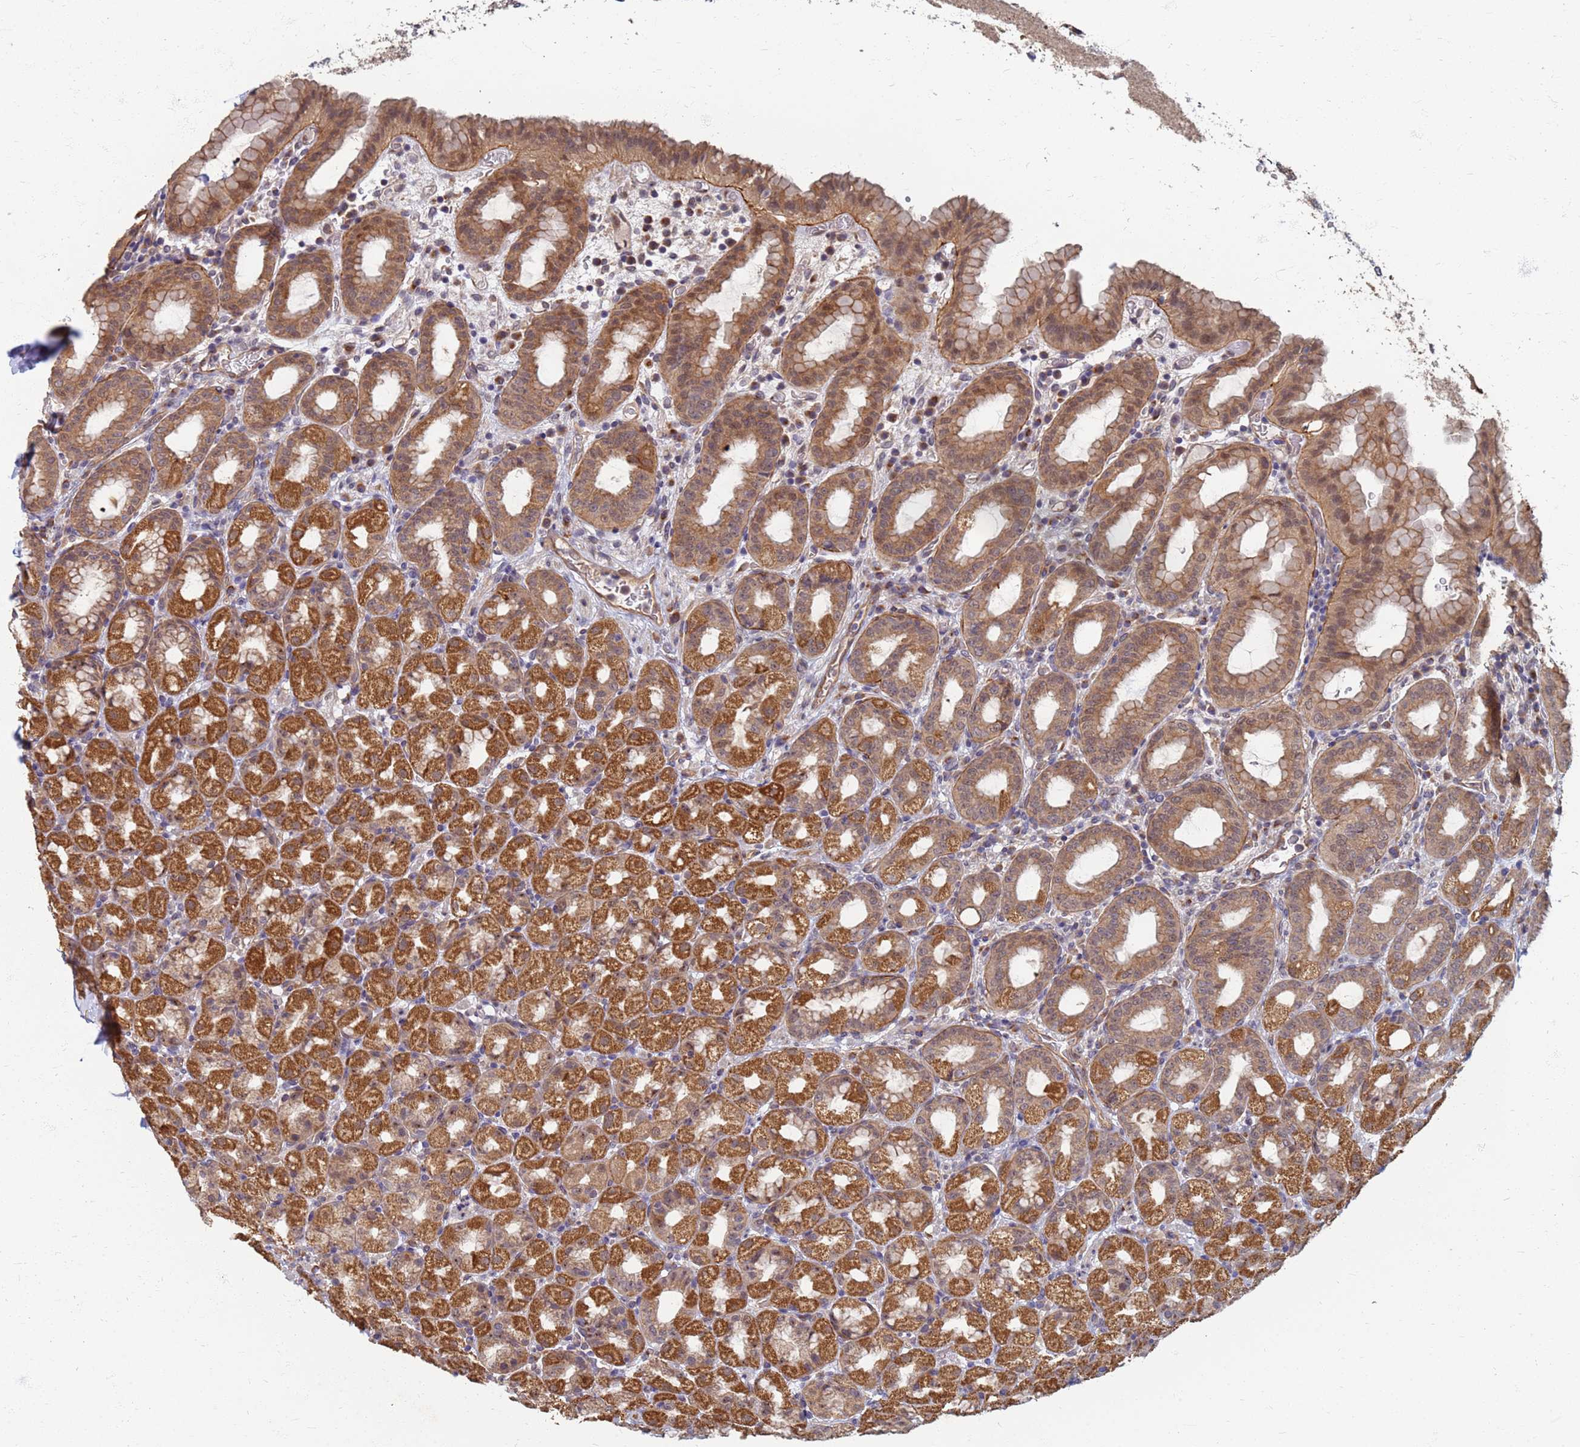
{"staining": {"intensity": "moderate", "quantity": ">75%", "location": "cytoplasmic/membranous,nuclear"}, "tissue": "stomach", "cell_type": "Glandular cells", "image_type": "normal", "snomed": [{"axis": "morphology", "description": "Normal tissue, NOS"}, {"axis": "topography", "description": "Stomach, upper"}, {"axis": "topography", "description": "Stomach, lower"}, {"axis": "topography", "description": "Small intestine"}], "caption": "Protein analysis of unremarkable stomach demonstrates moderate cytoplasmic/membranous,nuclear positivity in approximately >75% of glandular cells.", "gene": "ITGB4", "patient": {"sex": "male", "age": 68}}